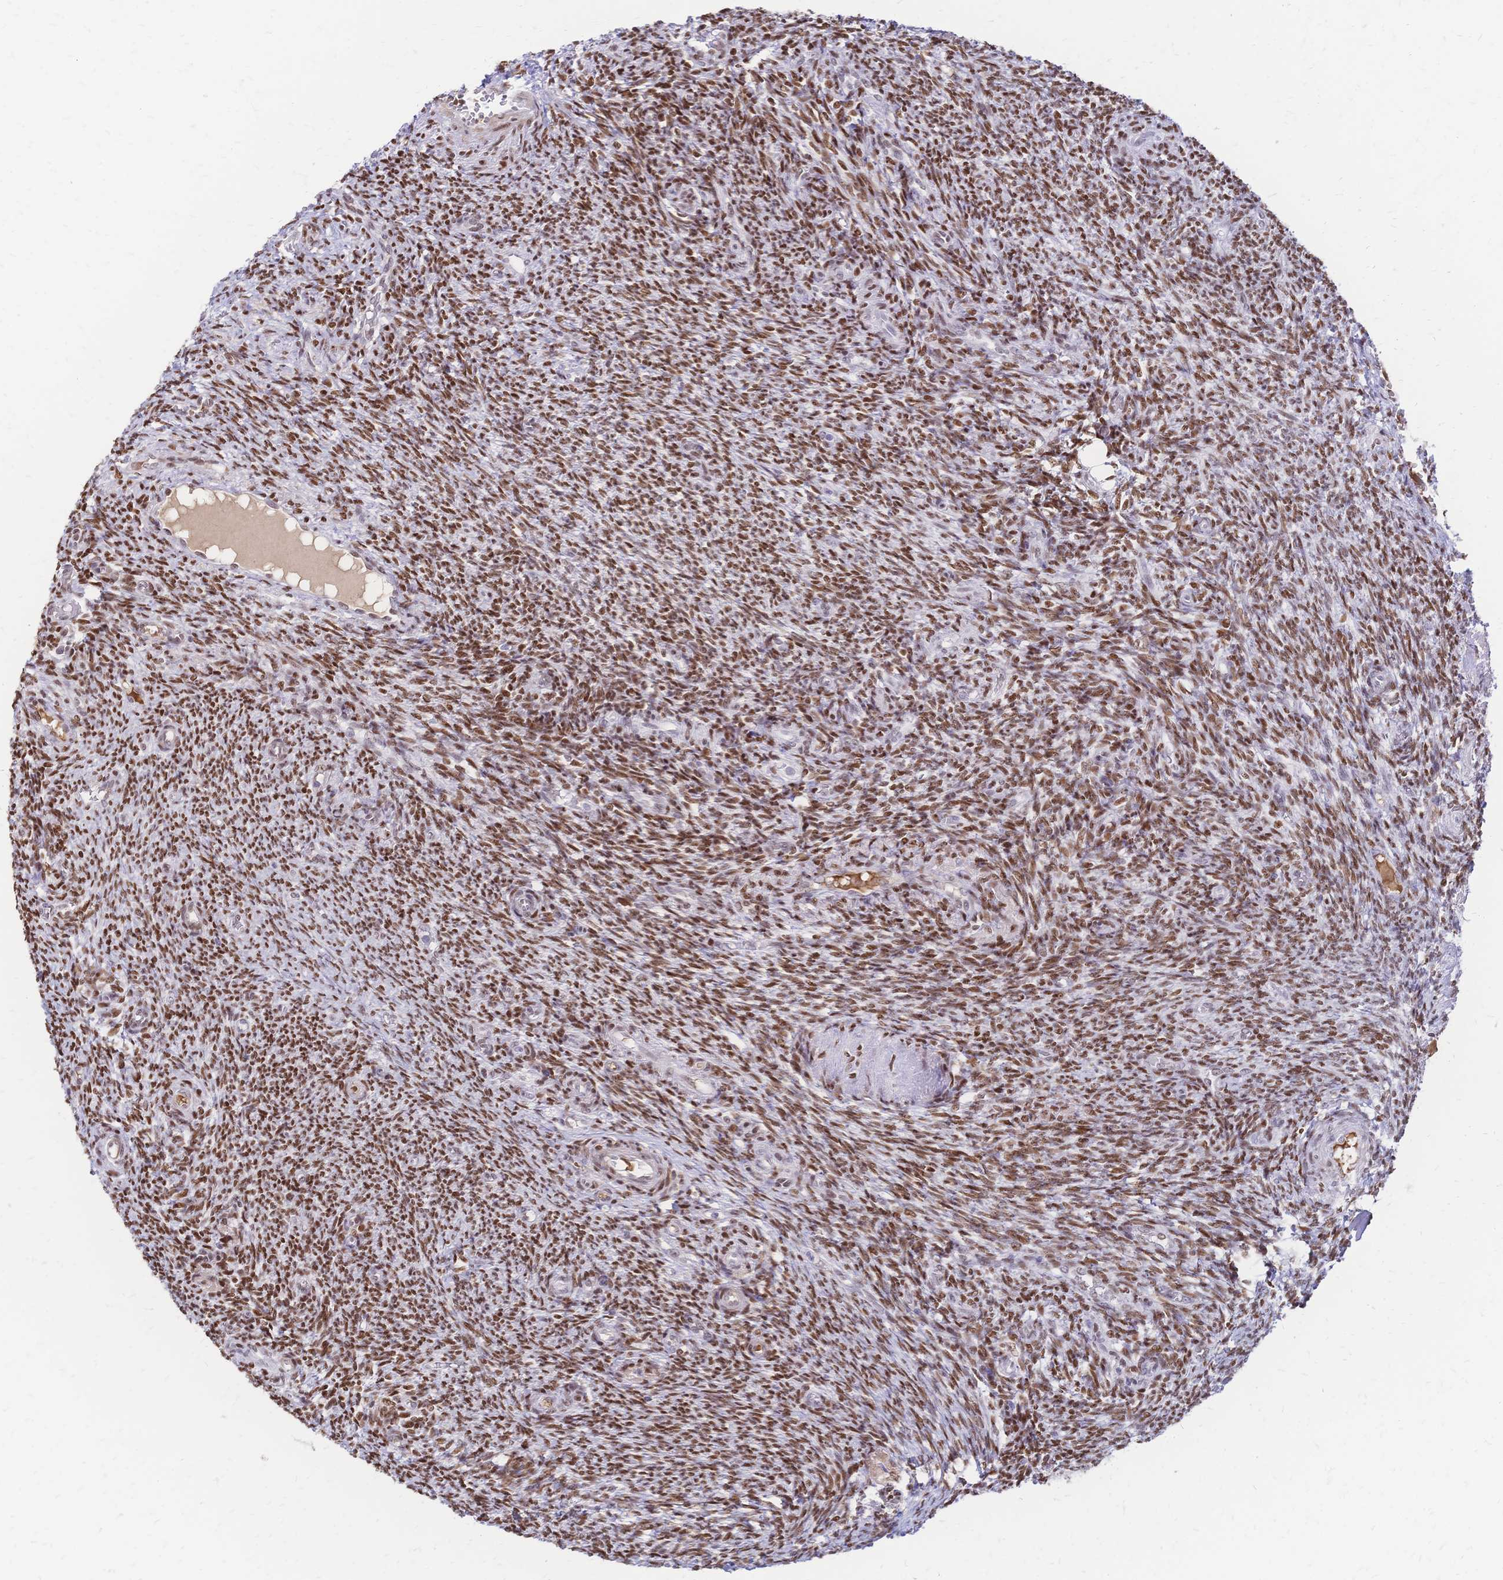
{"staining": {"intensity": "moderate", "quantity": ">75%", "location": "nuclear"}, "tissue": "ovary", "cell_type": "Ovarian stroma cells", "image_type": "normal", "snomed": [{"axis": "morphology", "description": "Normal tissue, NOS"}, {"axis": "topography", "description": "Ovary"}], "caption": "Ovarian stroma cells display moderate nuclear positivity in approximately >75% of cells in benign ovary. The staining was performed using DAB (3,3'-diaminobenzidine), with brown indicating positive protein expression. Nuclei are stained blue with hematoxylin.", "gene": "NFIC", "patient": {"sex": "female", "age": 39}}